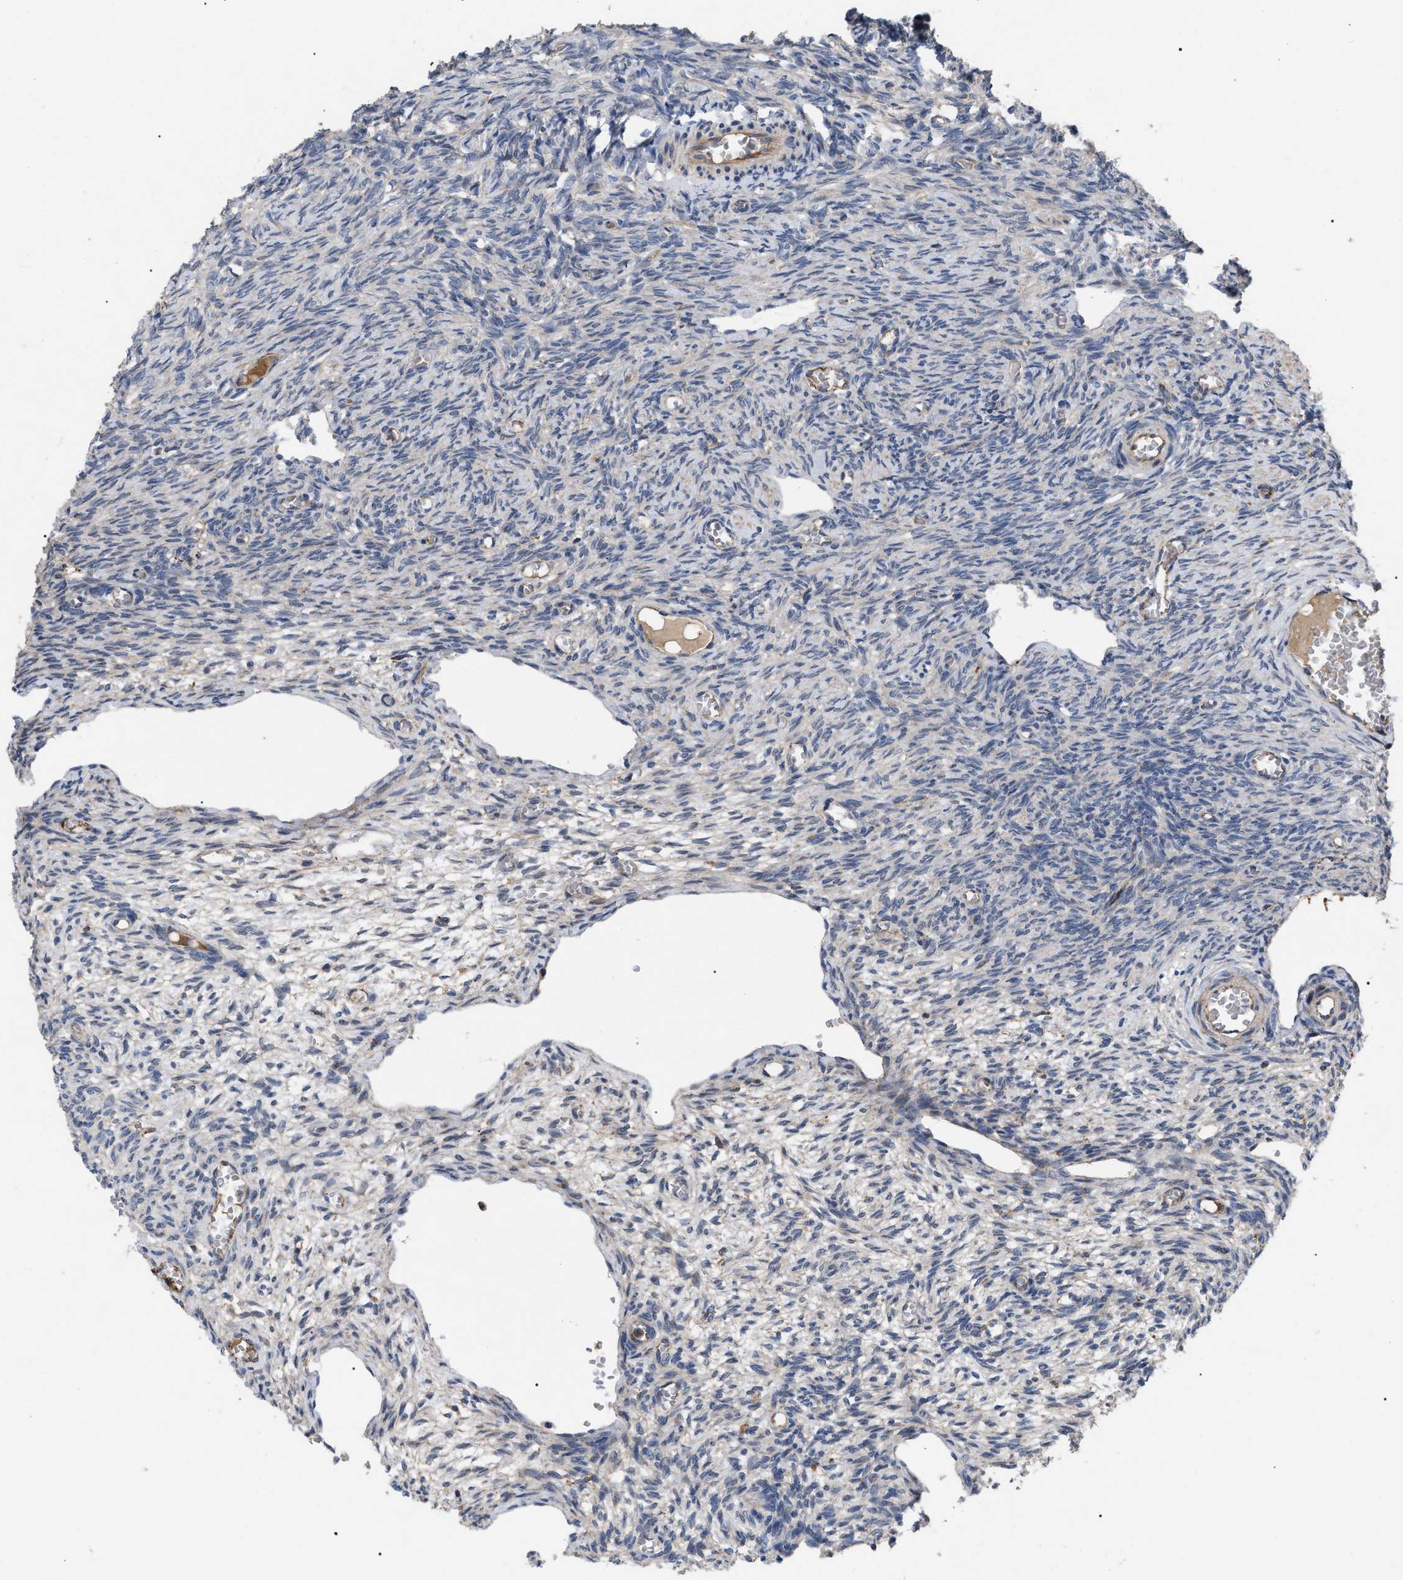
{"staining": {"intensity": "negative", "quantity": "none", "location": "none"}, "tissue": "ovary", "cell_type": "Ovarian stroma cells", "image_type": "normal", "snomed": [{"axis": "morphology", "description": "Normal tissue, NOS"}, {"axis": "topography", "description": "Ovary"}], "caption": "DAB immunohistochemical staining of unremarkable human ovary displays no significant staining in ovarian stroma cells.", "gene": "FAM171A2", "patient": {"sex": "female", "age": 27}}